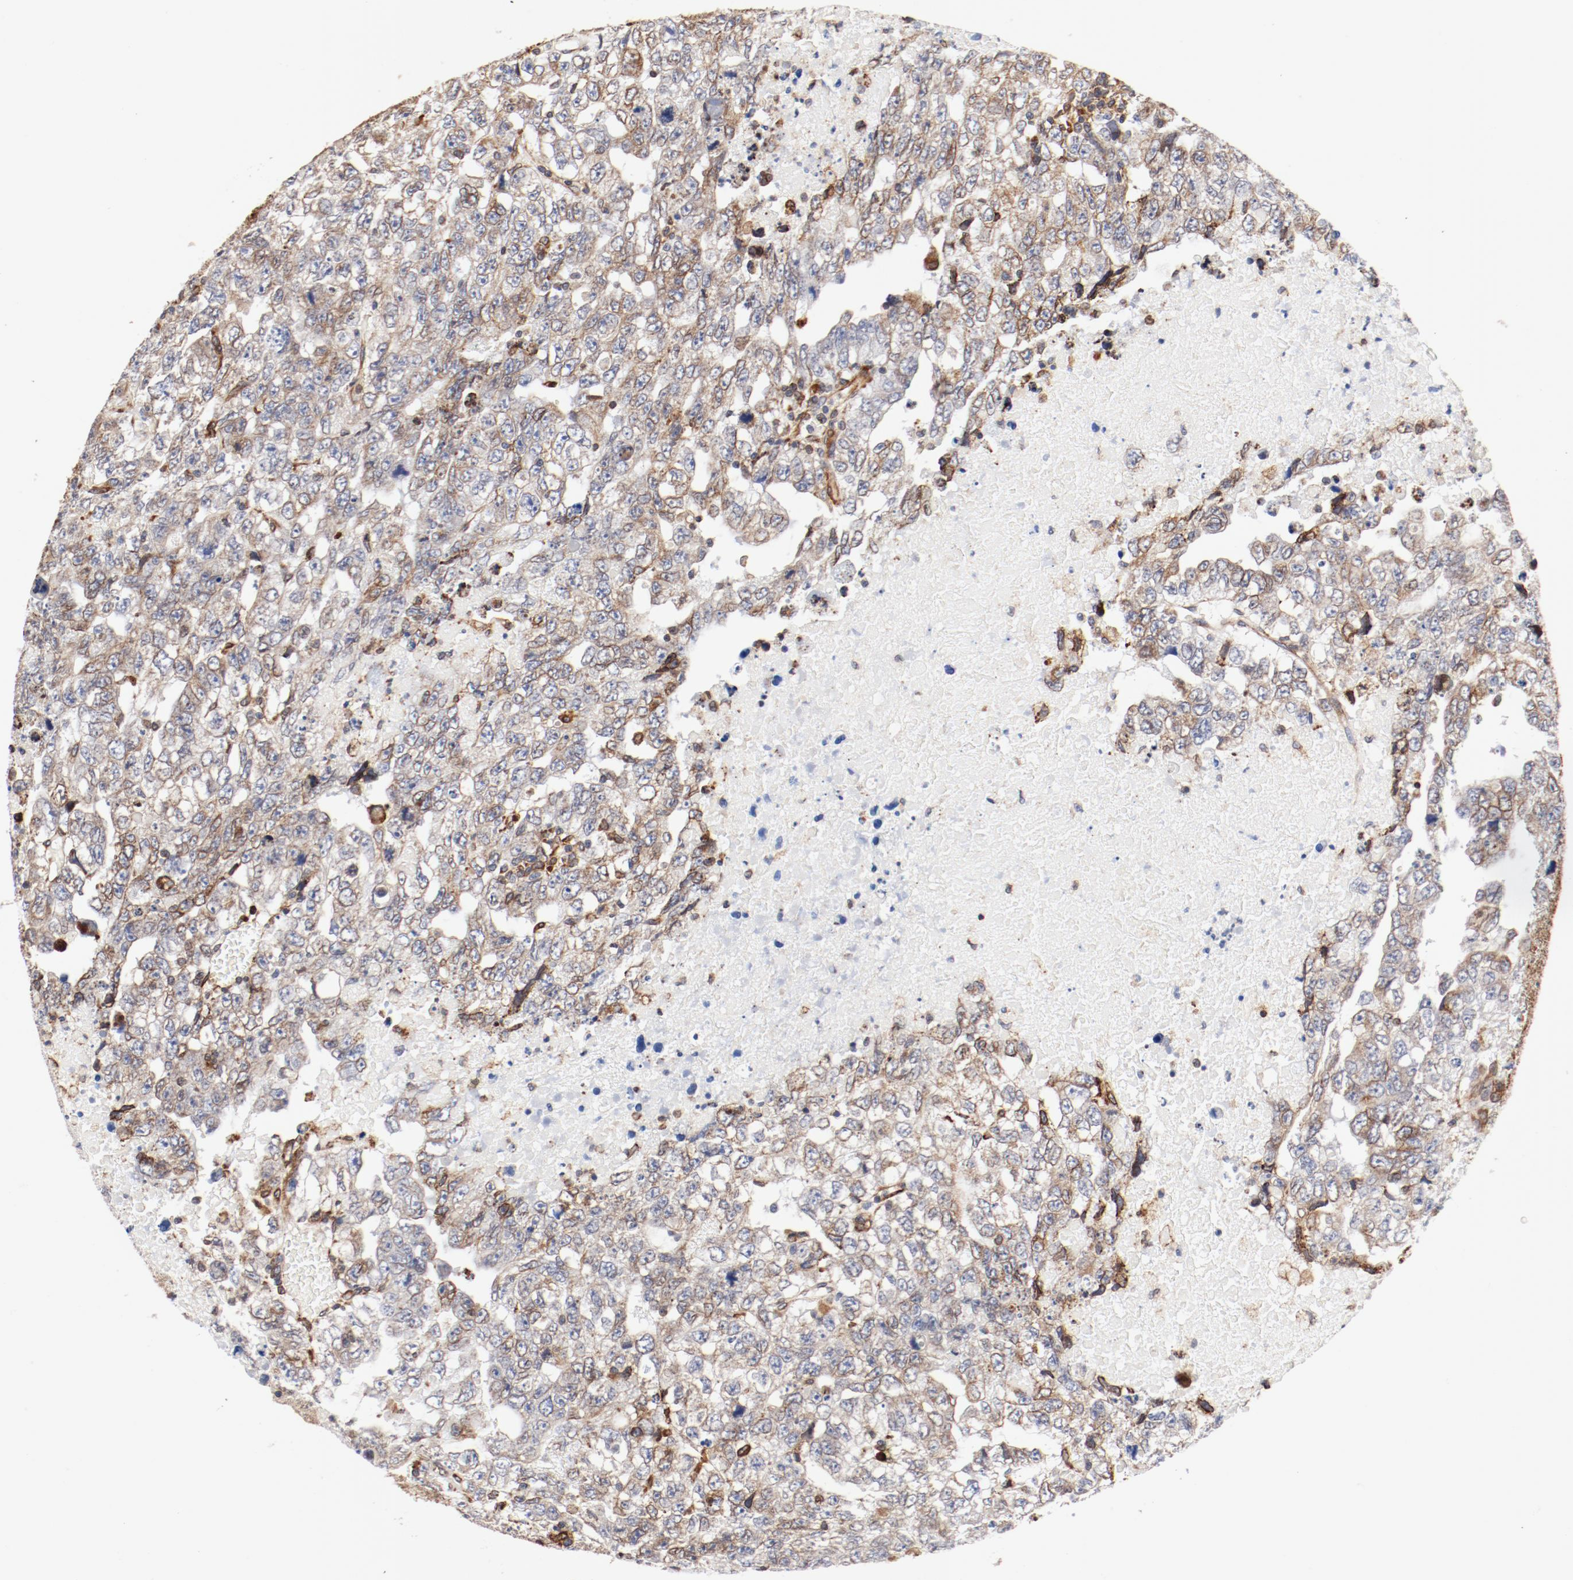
{"staining": {"intensity": "moderate", "quantity": ">75%", "location": "cytoplasmic/membranous"}, "tissue": "testis cancer", "cell_type": "Tumor cells", "image_type": "cancer", "snomed": [{"axis": "morphology", "description": "Carcinoma, Embryonal, NOS"}, {"axis": "topography", "description": "Testis"}], "caption": "Immunohistochemical staining of human testis cancer (embryonal carcinoma) reveals medium levels of moderate cytoplasmic/membranous expression in approximately >75% of tumor cells.", "gene": "PDPK1", "patient": {"sex": "male", "age": 36}}